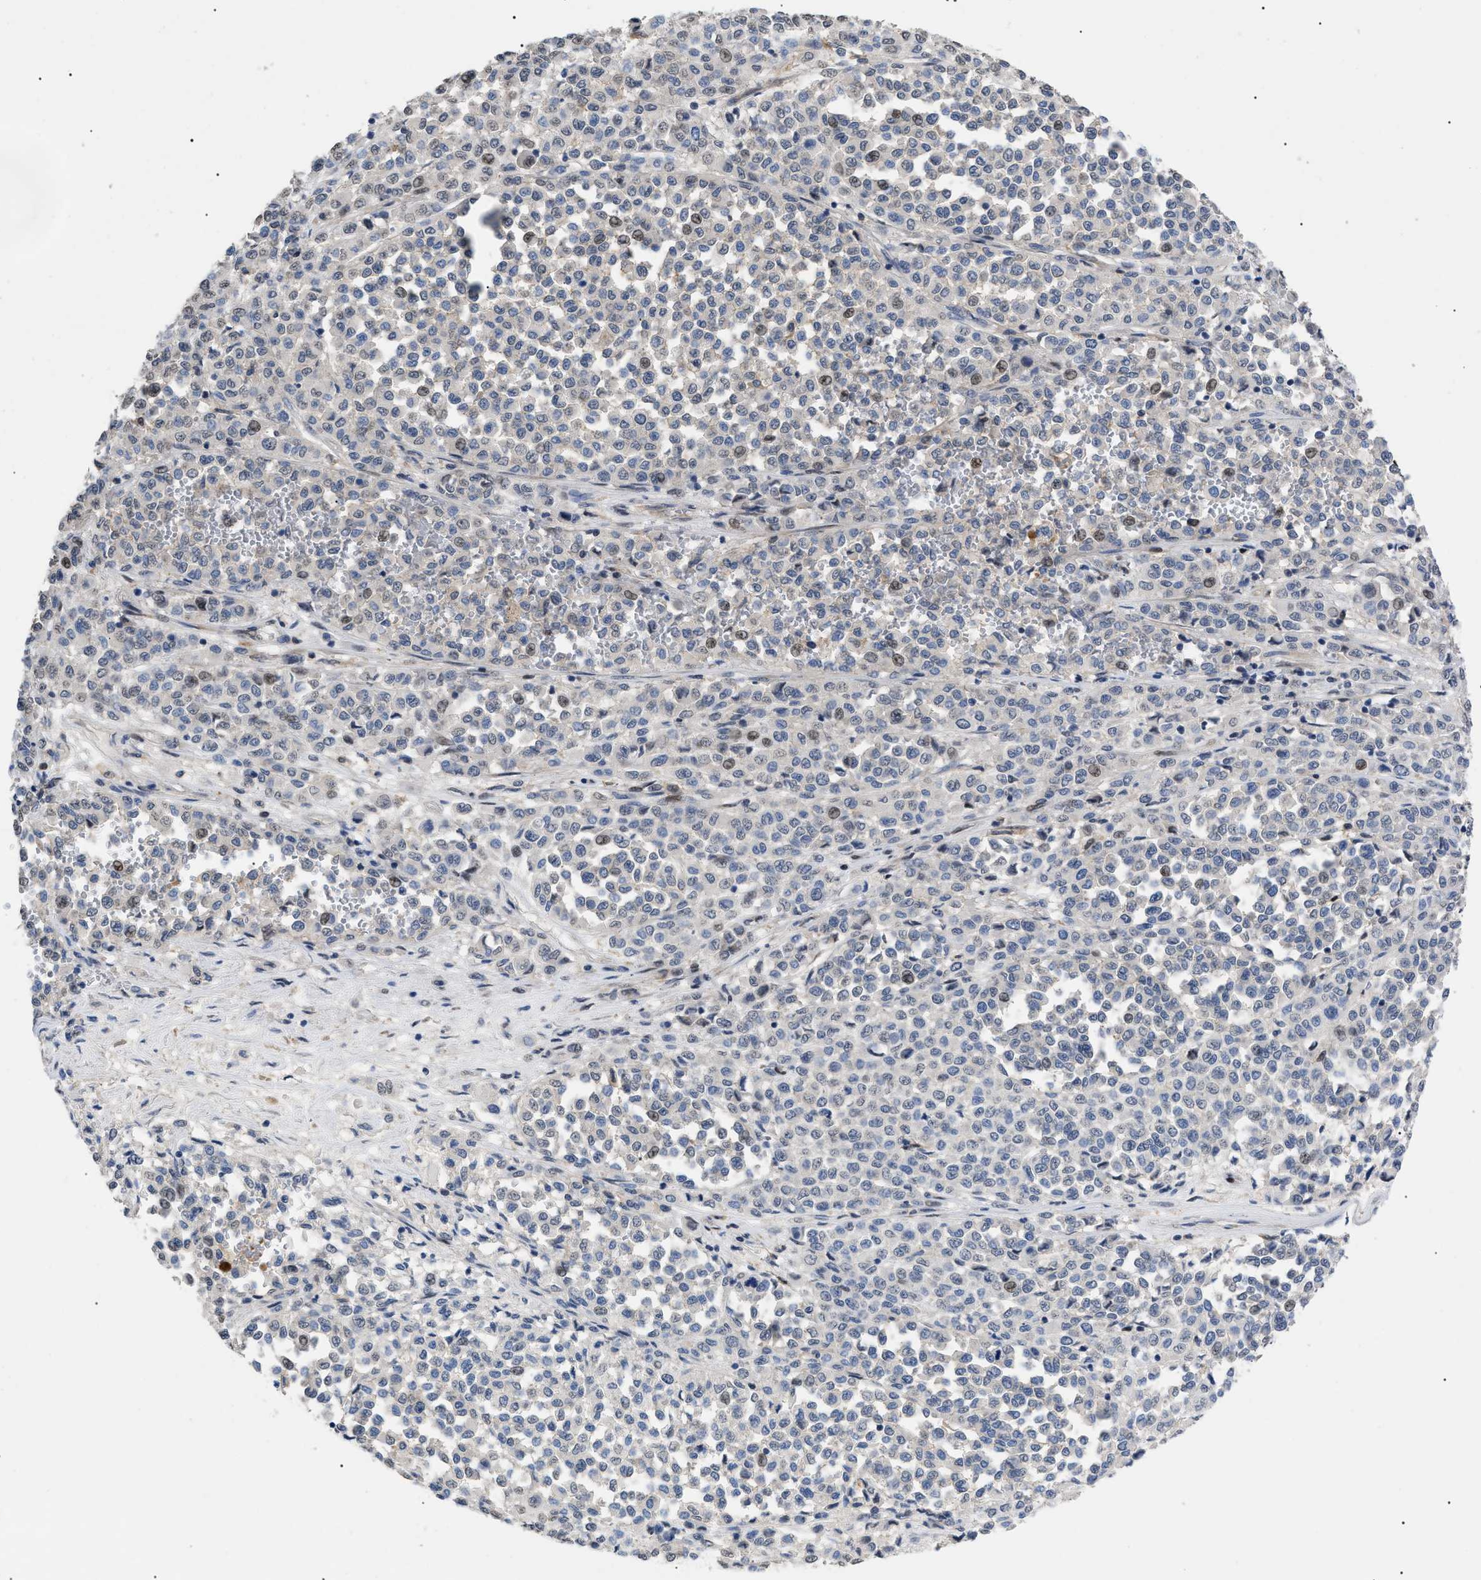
{"staining": {"intensity": "weak", "quantity": "<25%", "location": "nuclear"}, "tissue": "melanoma", "cell_type": "Tumor cells", "image_type": "cancer", "snomed": [{"axis": "morphology", "description": "Malignant melanoma, Metastatic site"}, {"axis": "topography", "description": "Pancreas"}], "caption": "Immunohistochemistry of human melanoma exhibits no expression in tumor cells.", "gene": "SFXN5", "patient": {"sex": "female", "age": 30}}